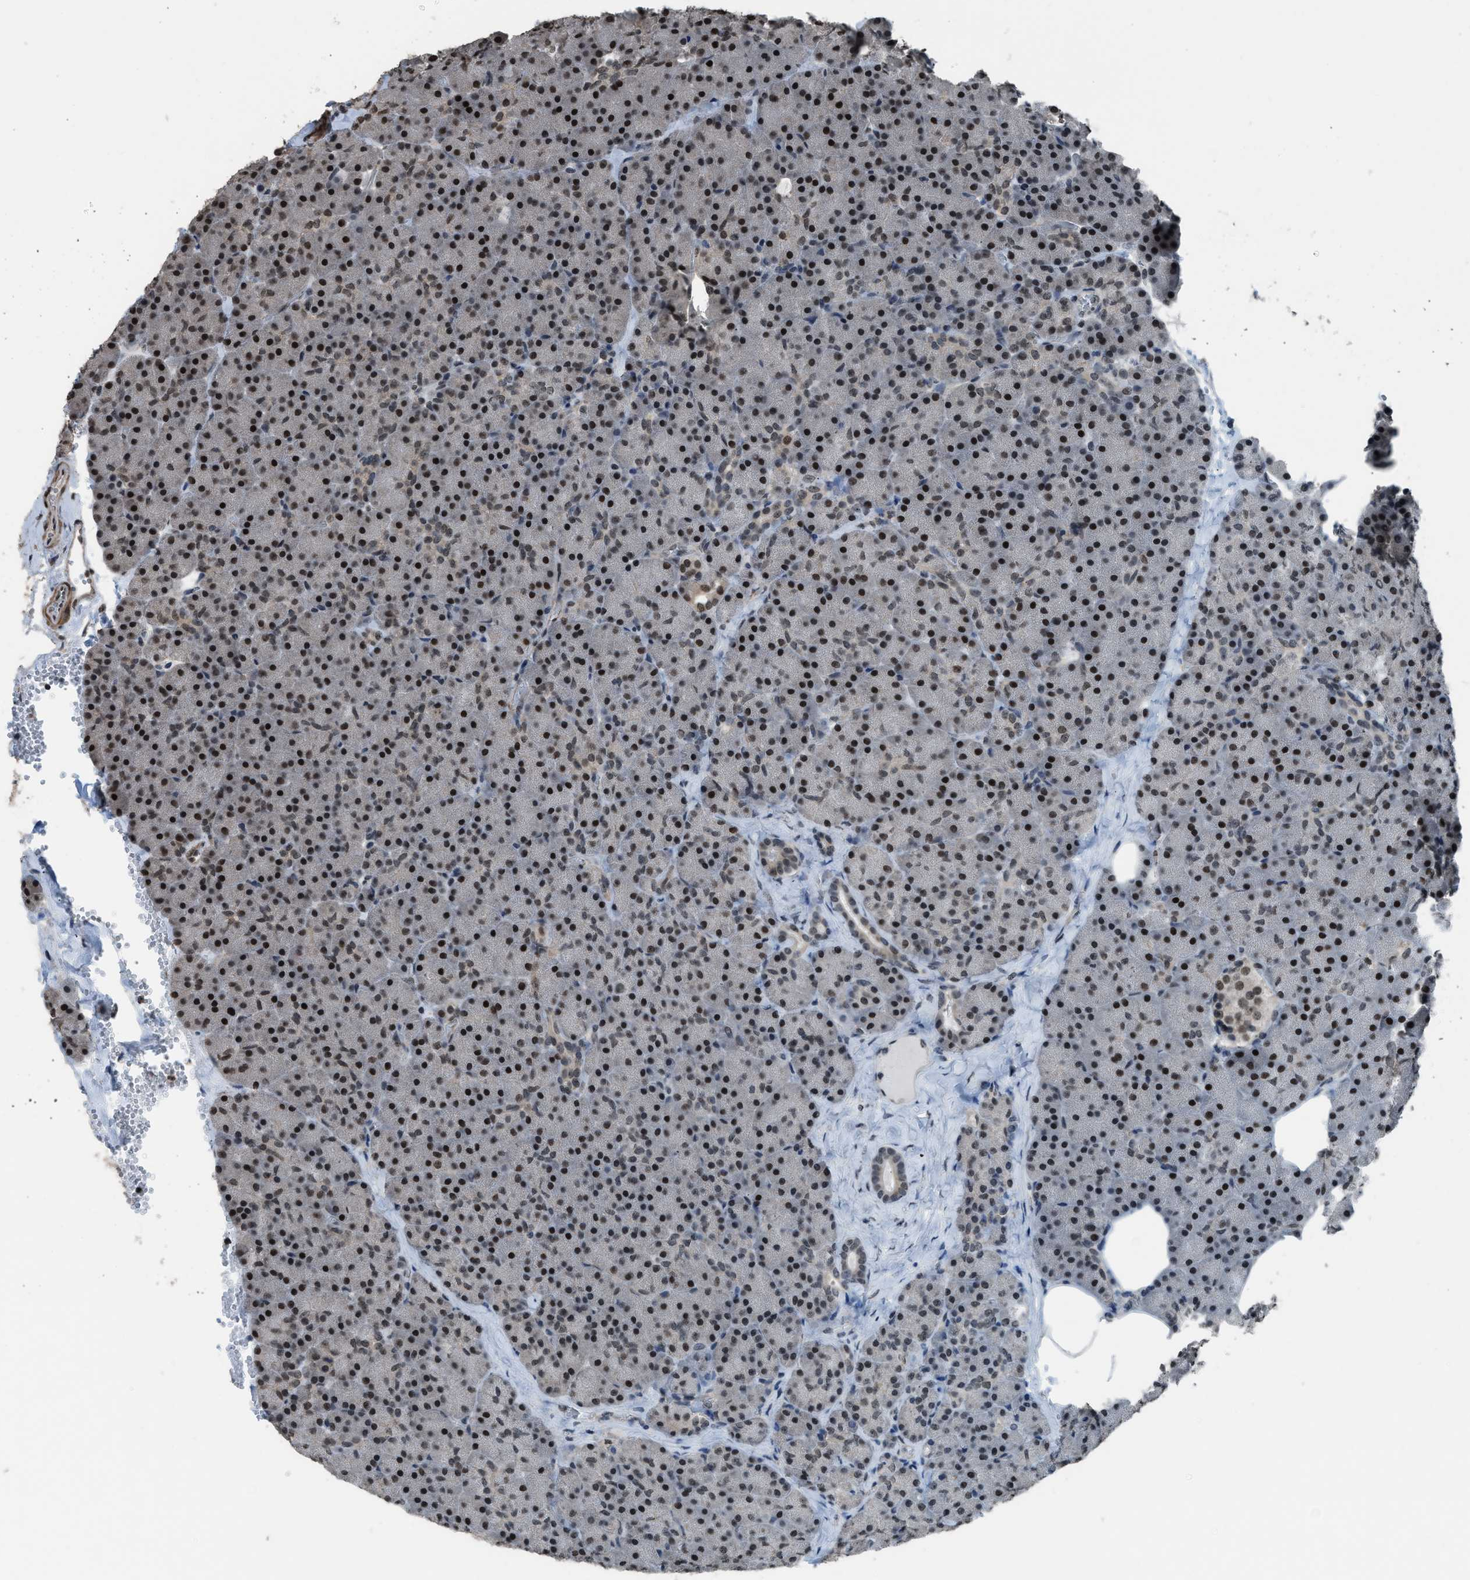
{"staining": {"intensity": "strong", "quantity": ">75%", "location": "nuclear"}, "tissue": "pancreas", "cell_type": "Exocrine glandular cells", "image_type": "normal", "snomed": [{"axis": "morphology", "description": "Normal tissue, NOS"}, {"axis": "morphology", "description": "Carcinoid, malignant, NOS"}, {"axis": "topography", "description": "Pancreas"}], "caption": "Immunohistochemical staining of benign human pancreas demonstrates high levels of strong nuclear staining in about >75% of exocrine glandular cells.", "gene": "KPNA6", "patient": {"sex": "female", "age": 35}}